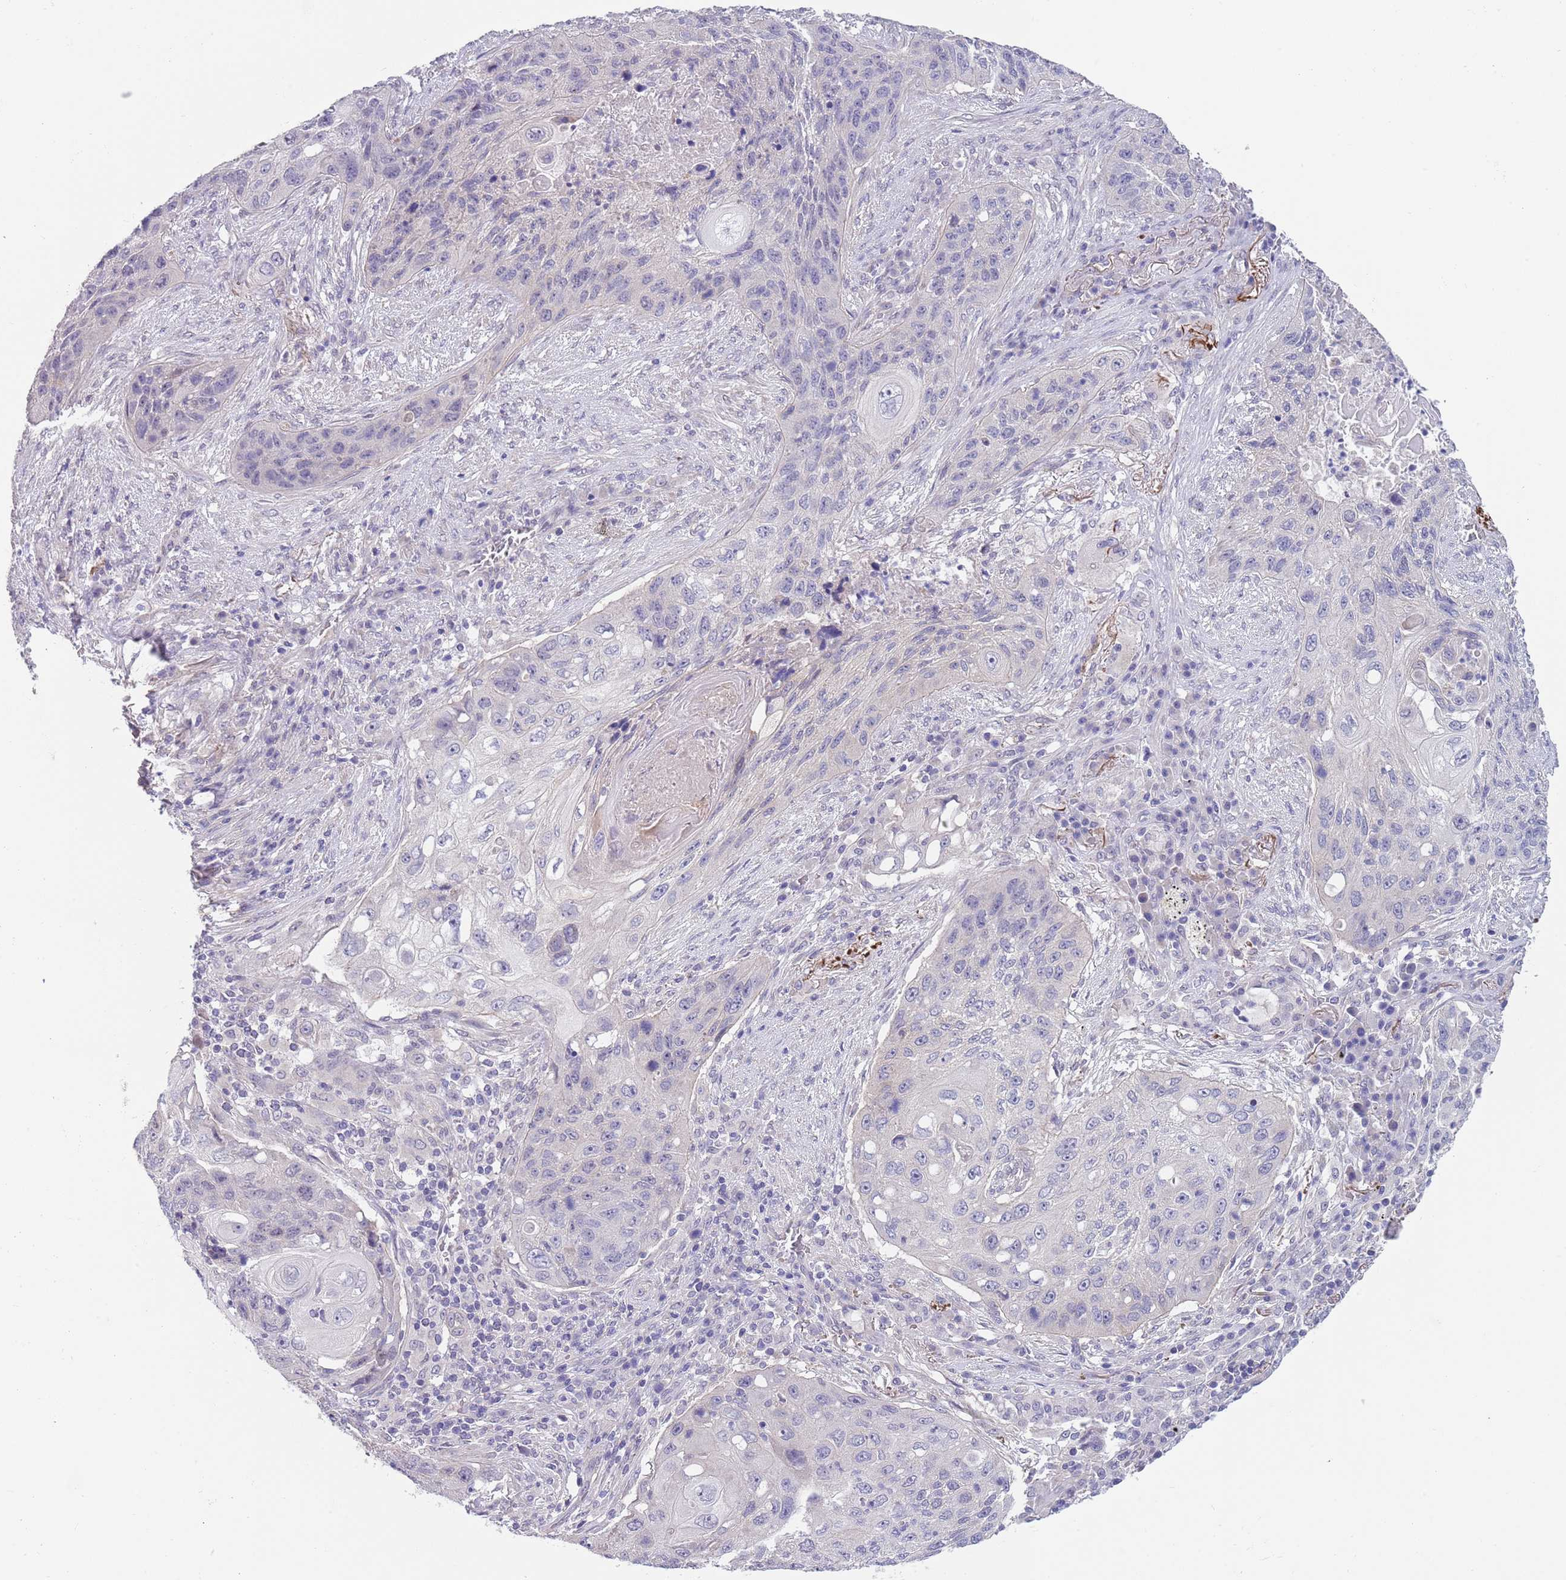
{"staining": {"intensity": "negative", "quantity": "none", "location": "none"}, "tissue": "lung cancer", "cell_type": "Tumor cells", "image_type": "cancer", "snomed": [{"axis": "morphology", "description": "Squamous cell carcinoma, NOS"}, {"axis": "topography", "description": "Lung"}], "caption": "Tumor cells are negative for protein expression in human lung cancer.", "gene": "RNF169", "patient": {"sex": "female", "age": 63}}